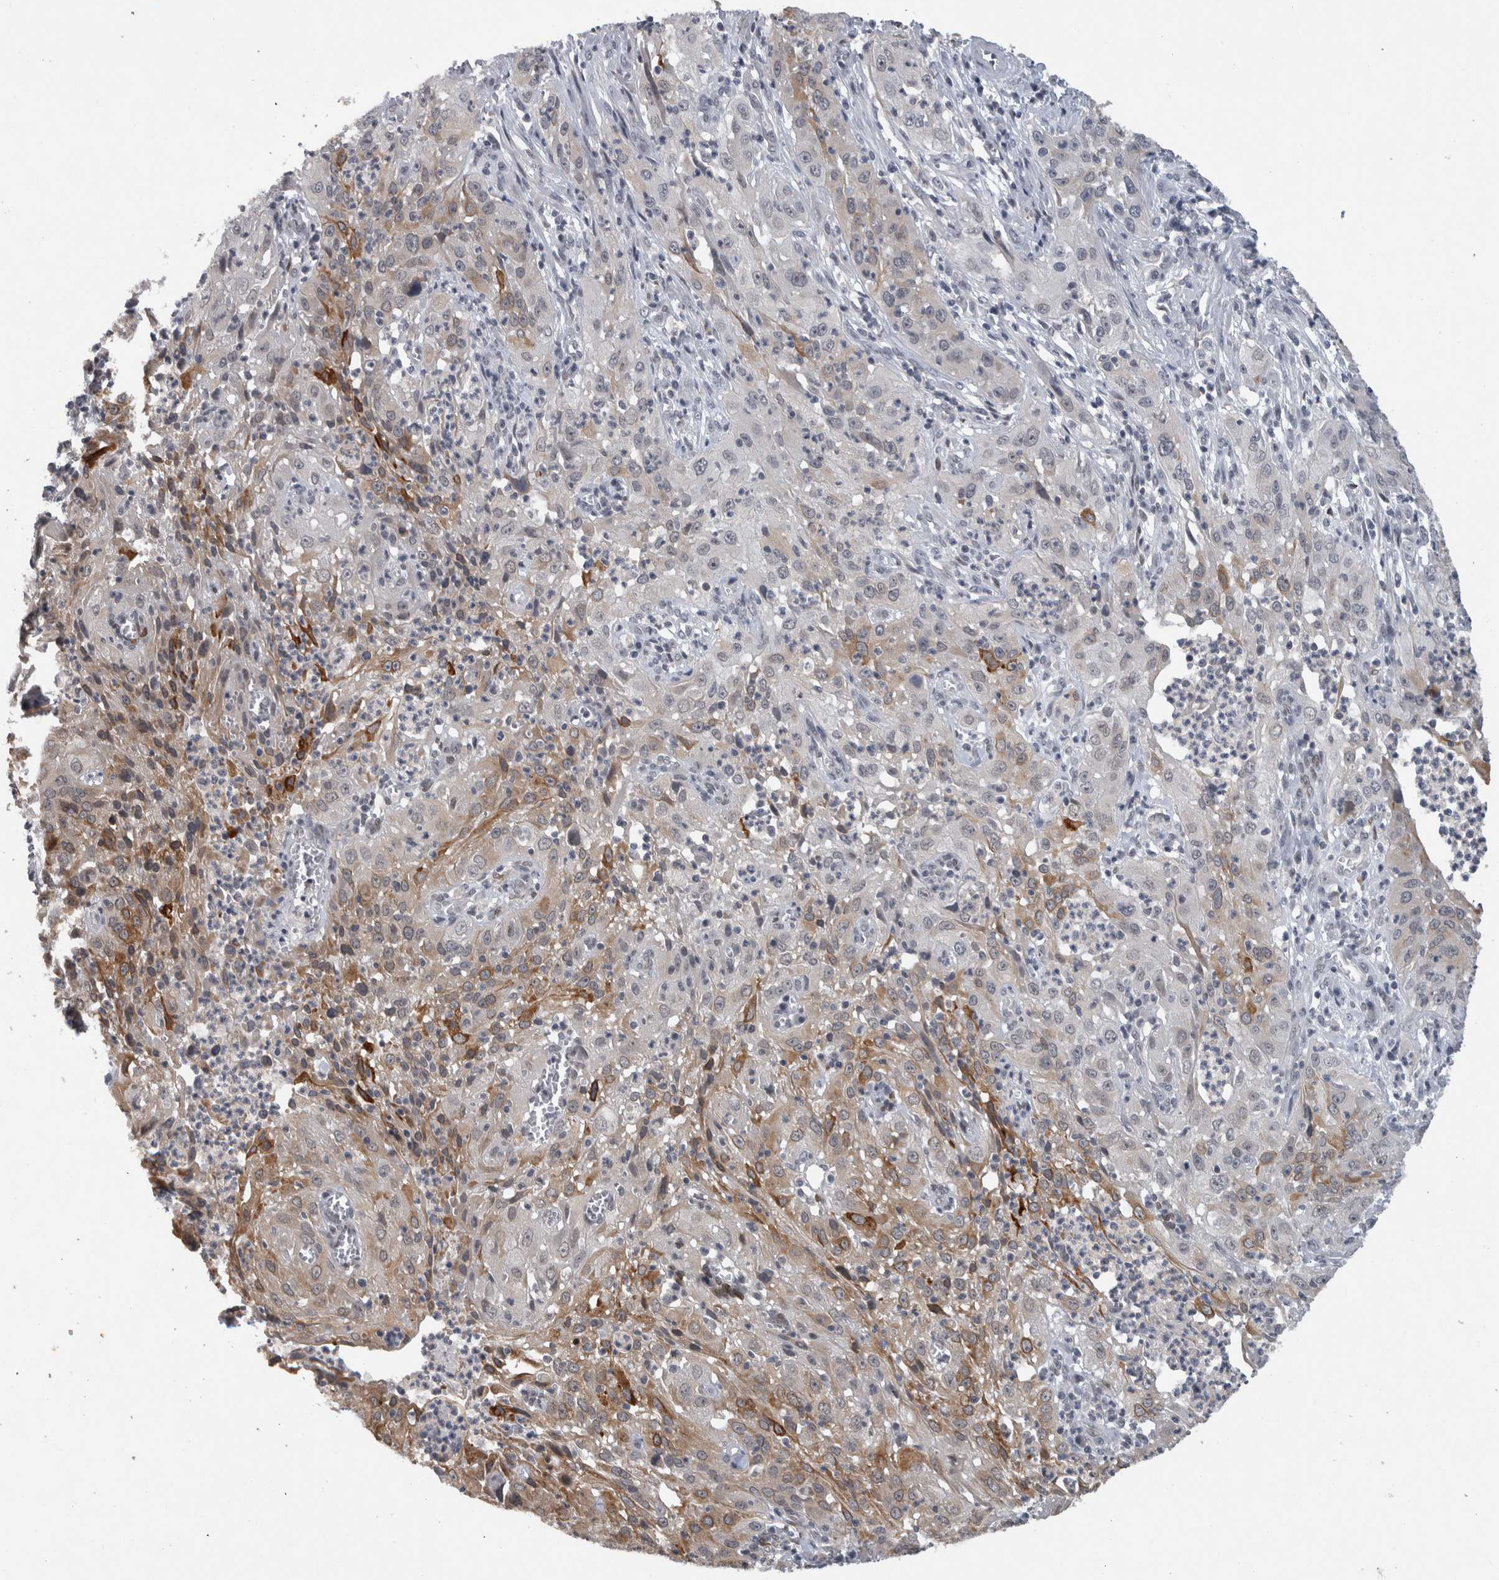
{"staining": {"intensity": "moderate", "quantity": "<25%", "location": "cytoplasmic/membranous"}, "tissue": "cervical cancer", "cell_type": "Tumor cells", "image_type": "cancer", "snomed": [{"axis": "morphology", "description": "Squamous cell carcinoma, NOS"}, {"axis": "topography", "description": "Cervix"}], "caption": "A brown stain labels moderate cytoplasmic/membranous staining of a protein in cervical squamous cell carcinoma tumor cells.", "gene": "PRXL2A", "patient": {"sex": "female", "age": 32}}